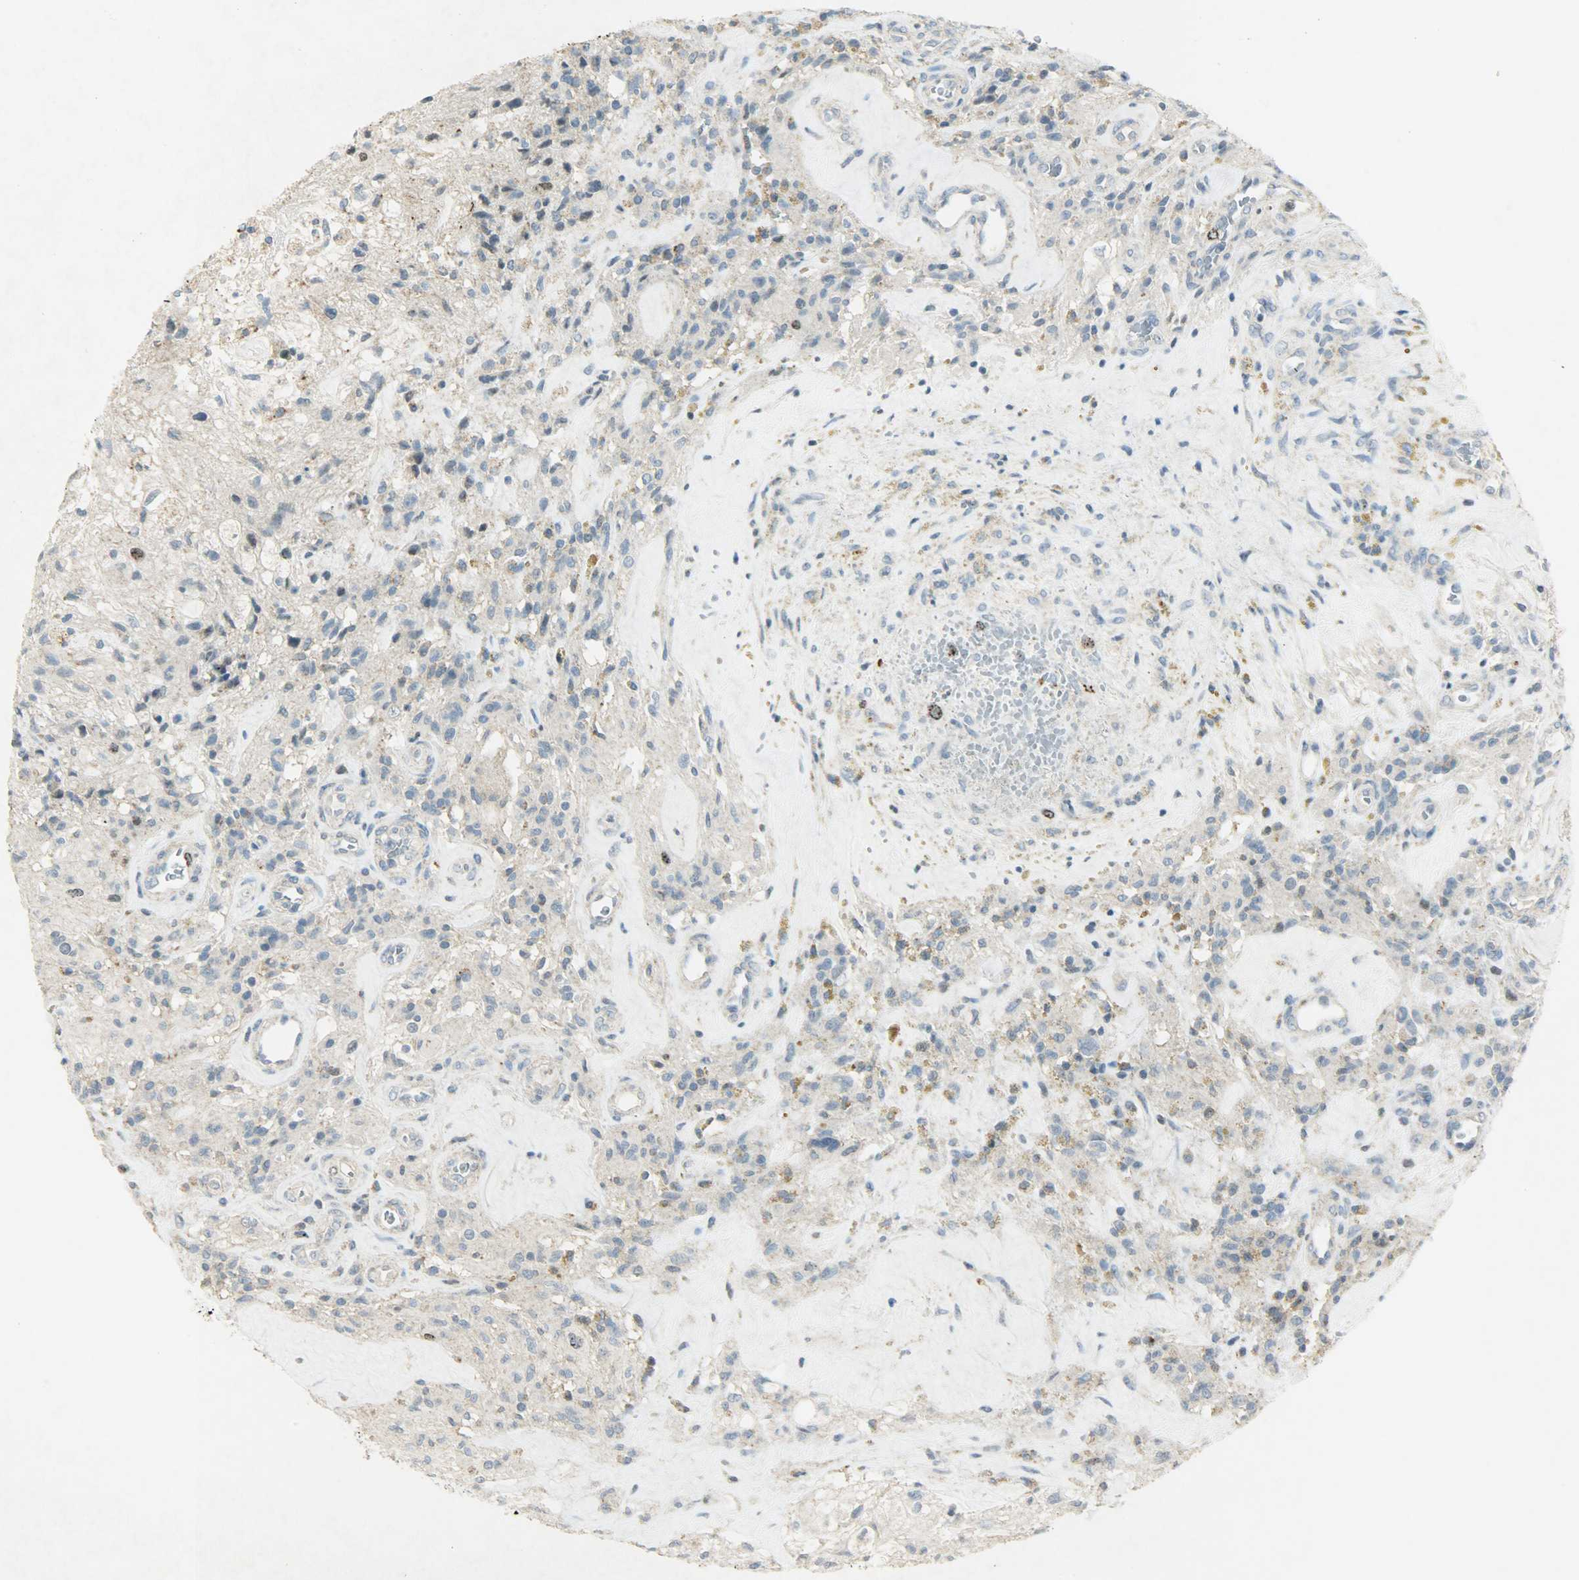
{"staining": {"intensity": "moderate", "quantity": "<25%", "location": "nuclear"}, "tissue": "glioma", "cell_type": "Tumor cells", "image_type": "cancer", "snomed": [{"axis": "morphology", "description": "Normal tissue, NOS"}, {"axis": "morphology", "description": "Glioma, malignant, High grade"}, {"axis": "topography", "description": "Cerebral cortex"}], "caption": "An immunohistochemistry micrograph of tumor tissue is shown. Protein staining in brown shows moderate nuclear positivity in glioma within tumor cells.", "gene": "AURKB", "patient": {"sex": "male", "age": 56}}